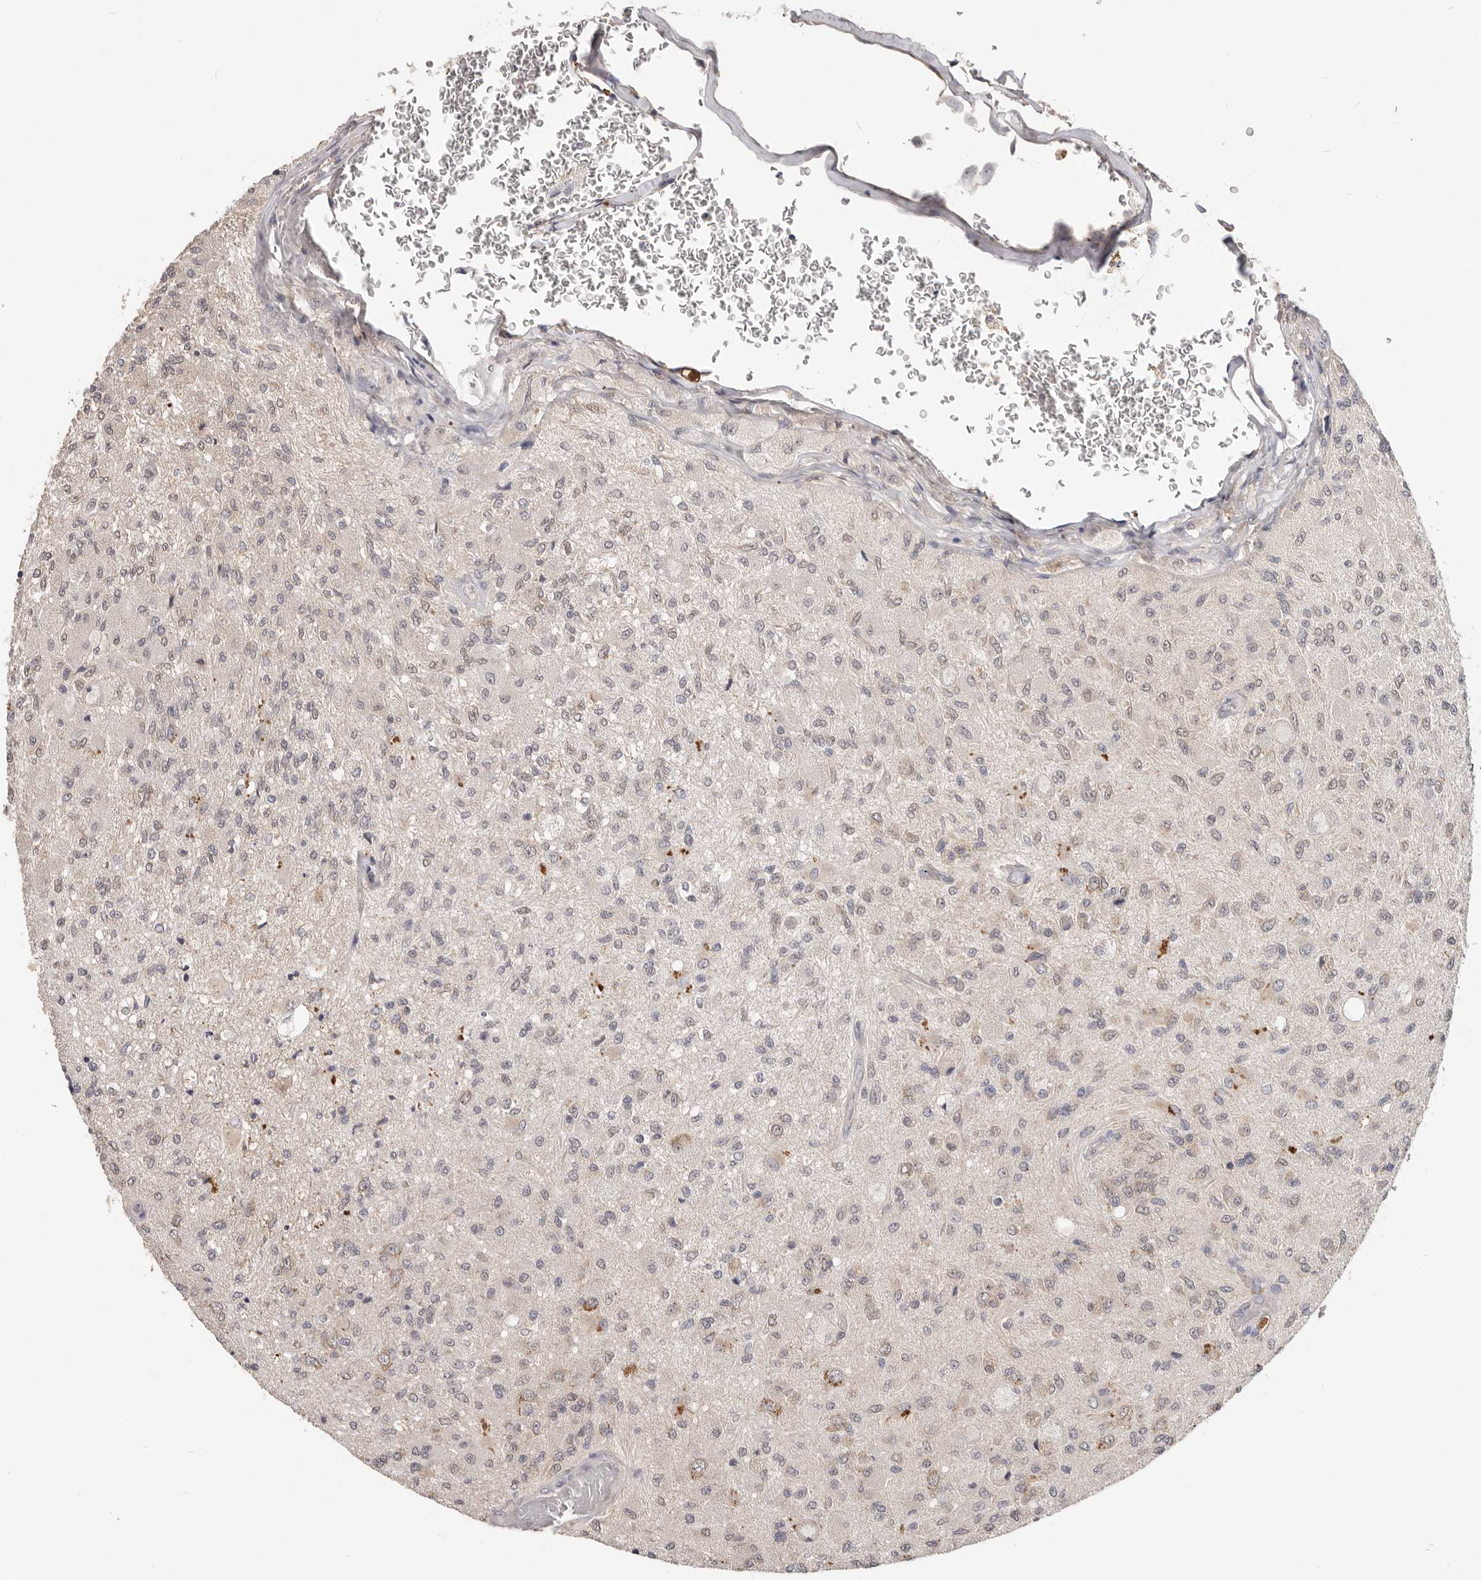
{"staining": {"intensity": "weak", "quantity": "25%-75%", "location": "nuclear"}, "tissue": "glioma", "cell_type": "Tumor cells", "image_type": "cancer", "snomed": [{"axis": "morphology", "description": "Normal tissue, NOS"}, {"axis": "morphology", "description": "Glioma, malignant, High grade"}, {"axis": "topography", "description": "Cerebral cortex"}], "caption": "Immunohistochemistry image of neoplastic tissue: human malignant glioma (high-grade) stained using immunohistochemistry shows low levels of weak protein expression localized specifically in the nuclear of tumor cells, appearing as a nuclear brown color.", "gene": "WDR77", "patient": {"sex": "male", "age": 77}}